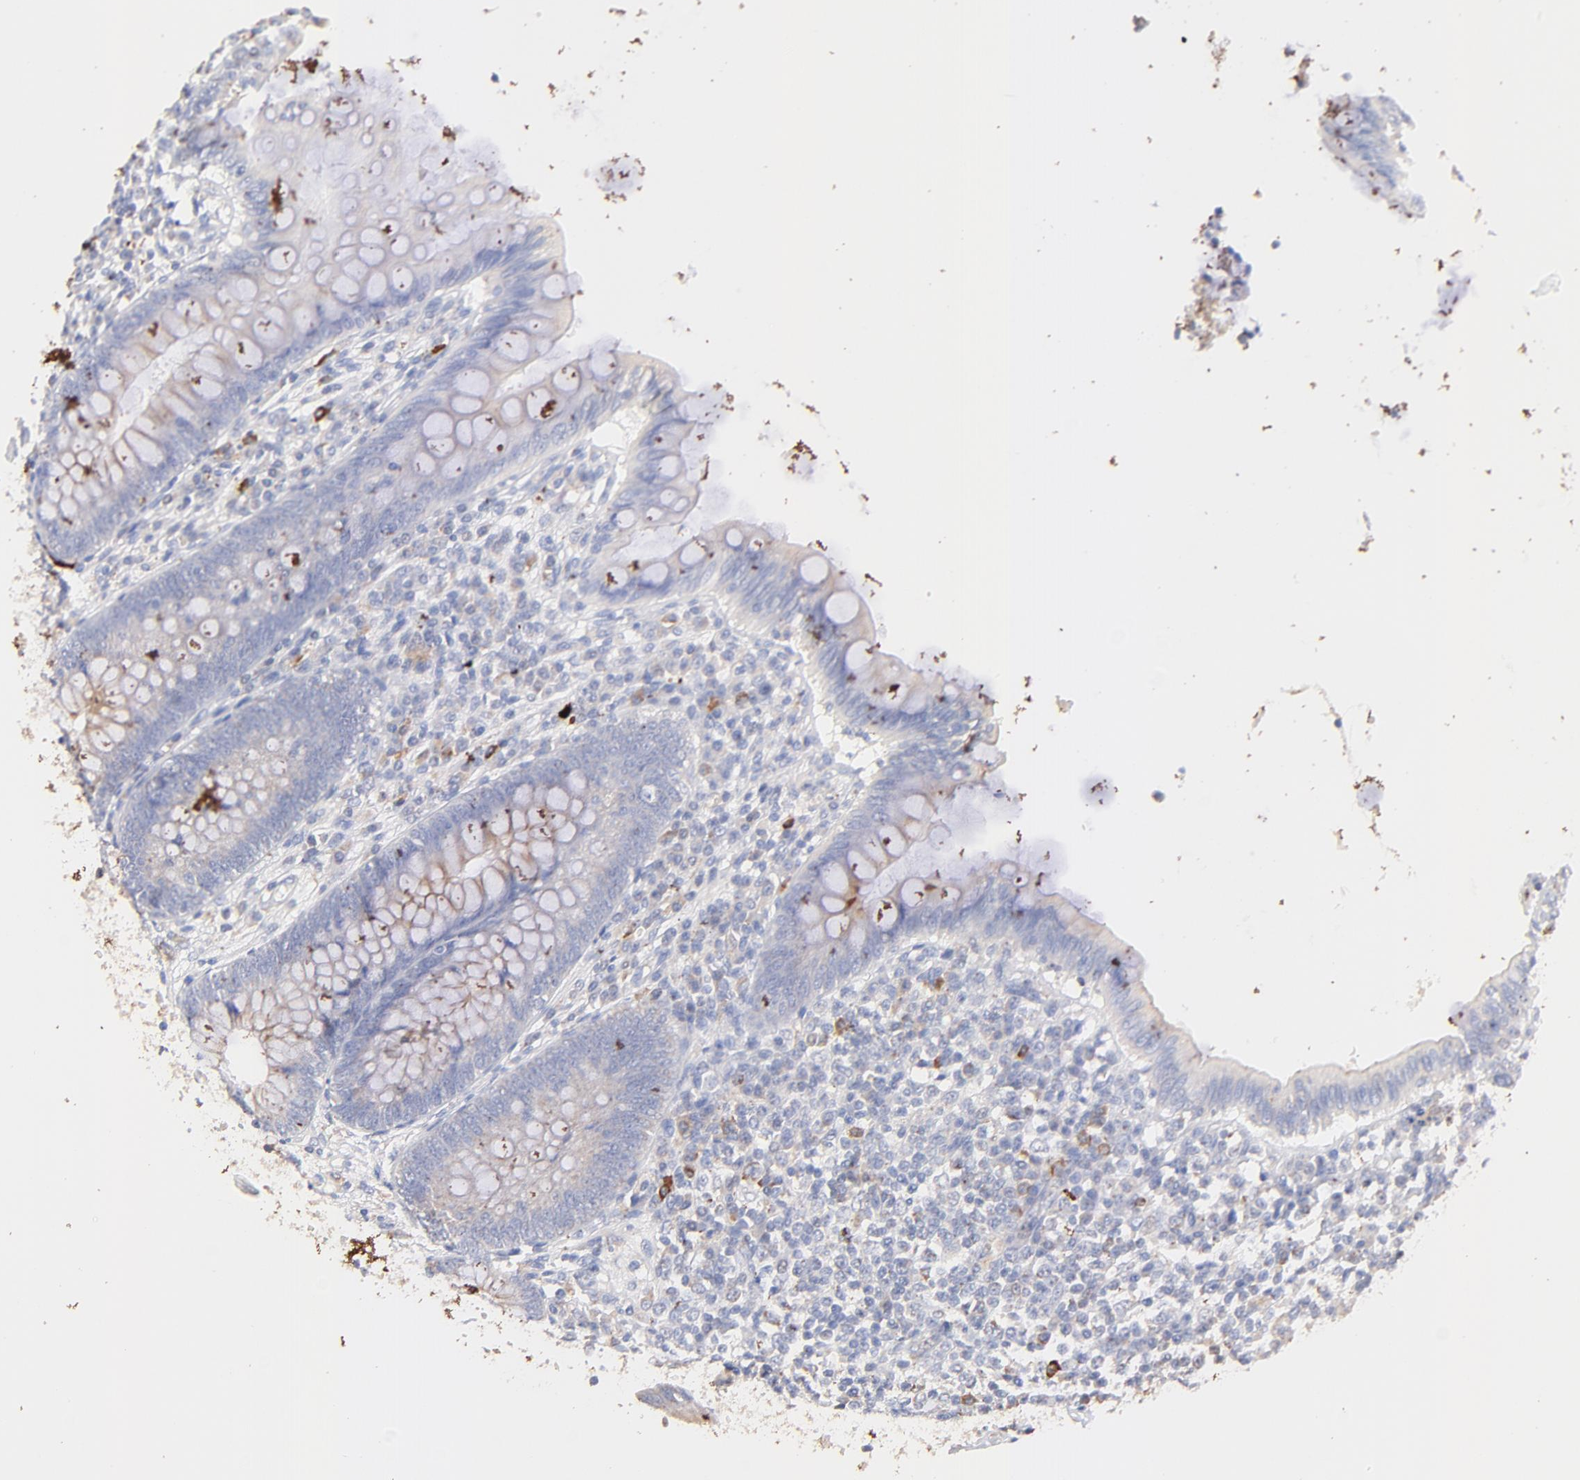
{"staining": {"intensity": "negative", "quantity": "none", "location": "none"}, "tissue": "appendix", "cell_type": "Glandular cells", "image_type": "normal", "snomed": [{"axis": "morphology", "description": "Normal tissue, NOS"}, {"axis": "topography", "description": "Appendix"}], "caption": "The immunohistochemistry (IHC) image has no significant positivity in glandular cells of appendix. (DAB (3,3'-diaminobenzidine) immunohistochemistry, high magnification).", "gene": "IGLV7", "patient": {"sex": "female", "age": 66}}